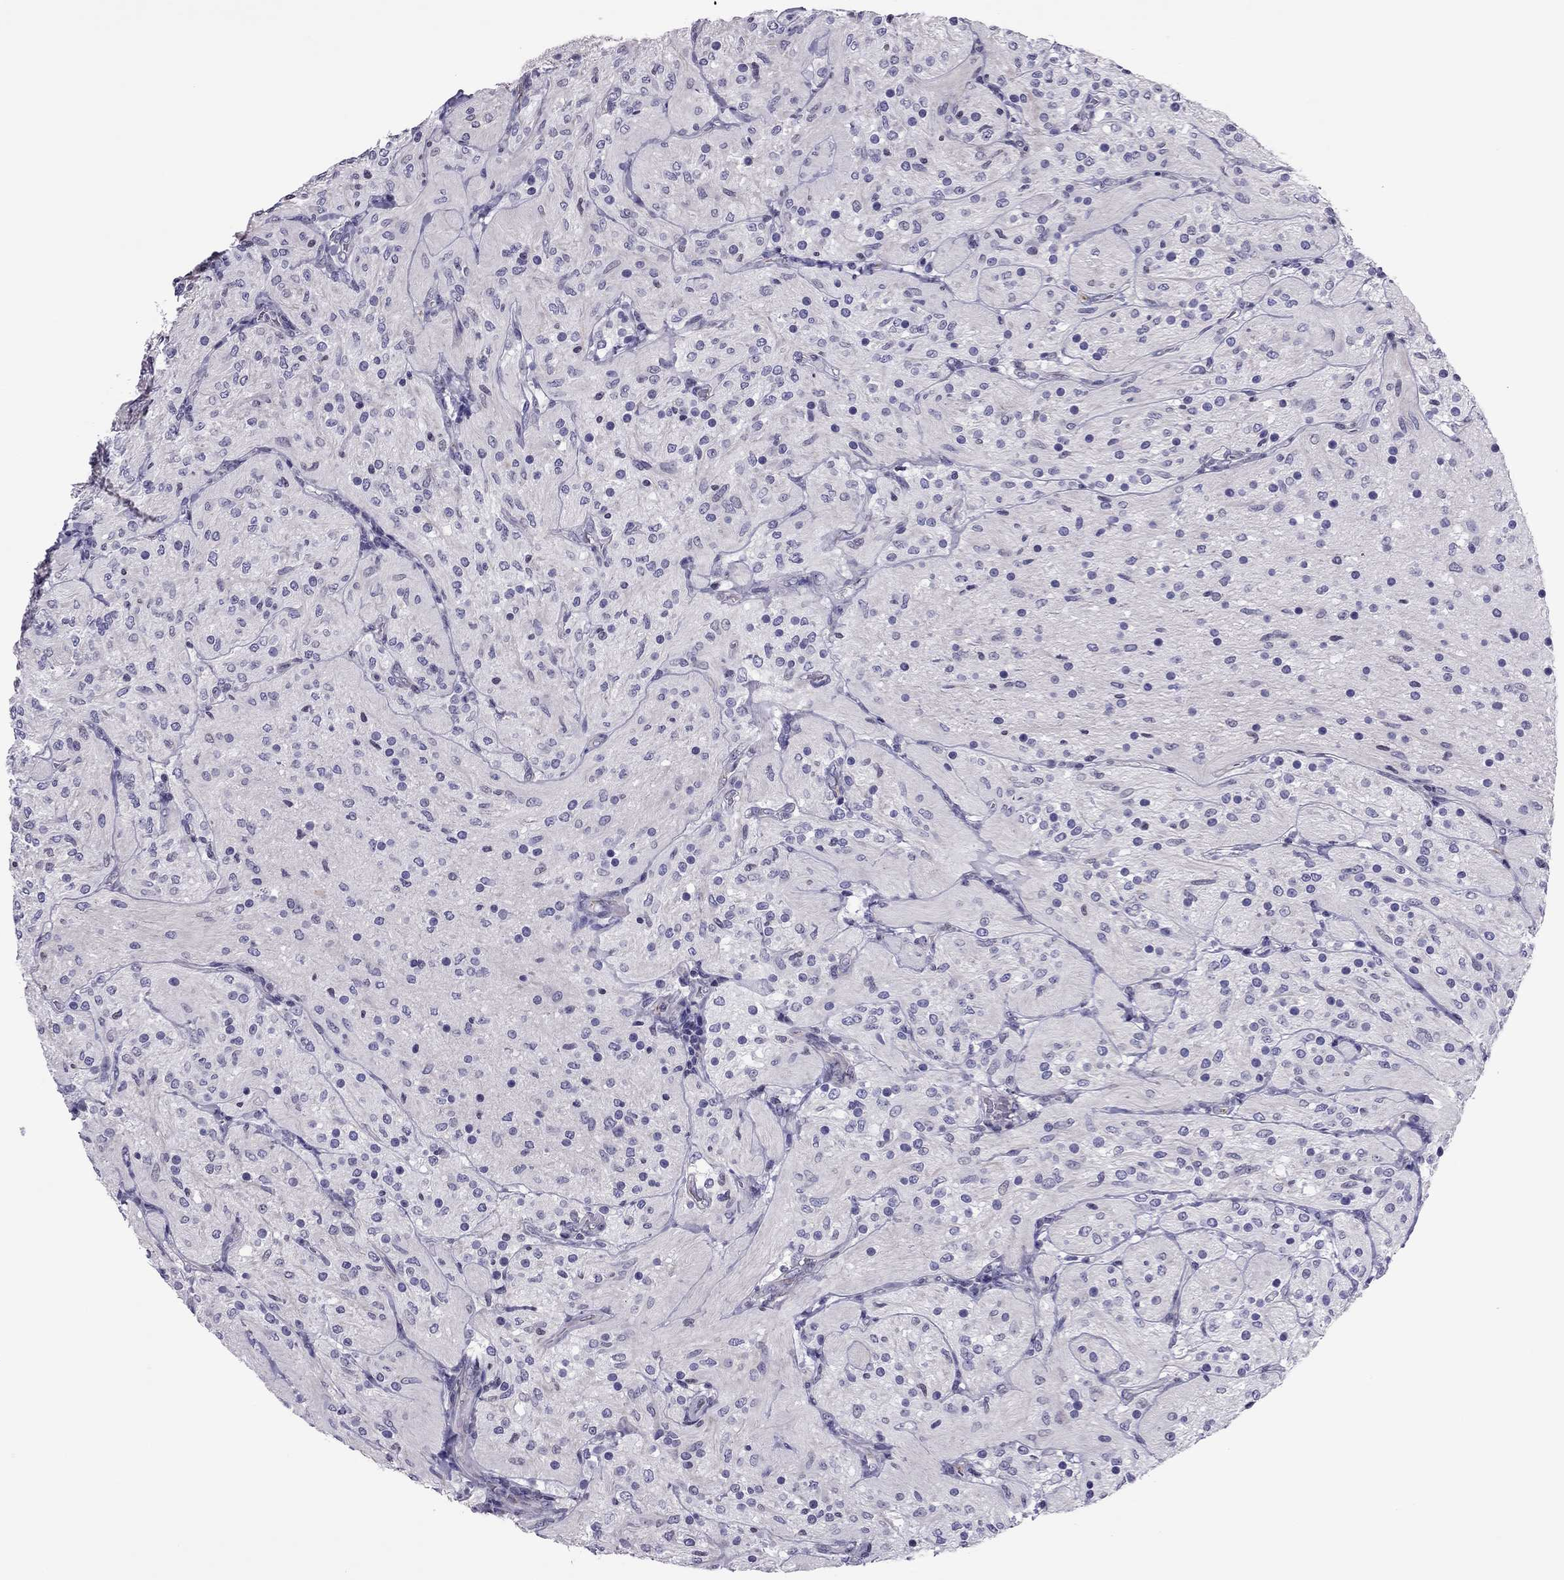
{"staining": {"intensity": "negative", "quantity": "none", "location": "none"}, "tissue": "glioma", "cell_type": "Tumor cells", "image_type": "cancer", "snomed": [{"axis": "morphology", "description": "Glioma, malignant, Low grade"}, {"axis": "topography", "description": "Brain"}], "caption": "This is an IHC micrograph of glioma. There is no positivity in tumor cells.", "gene": "SLC16A8", "patient": {"sex": "male", "age": 3}}